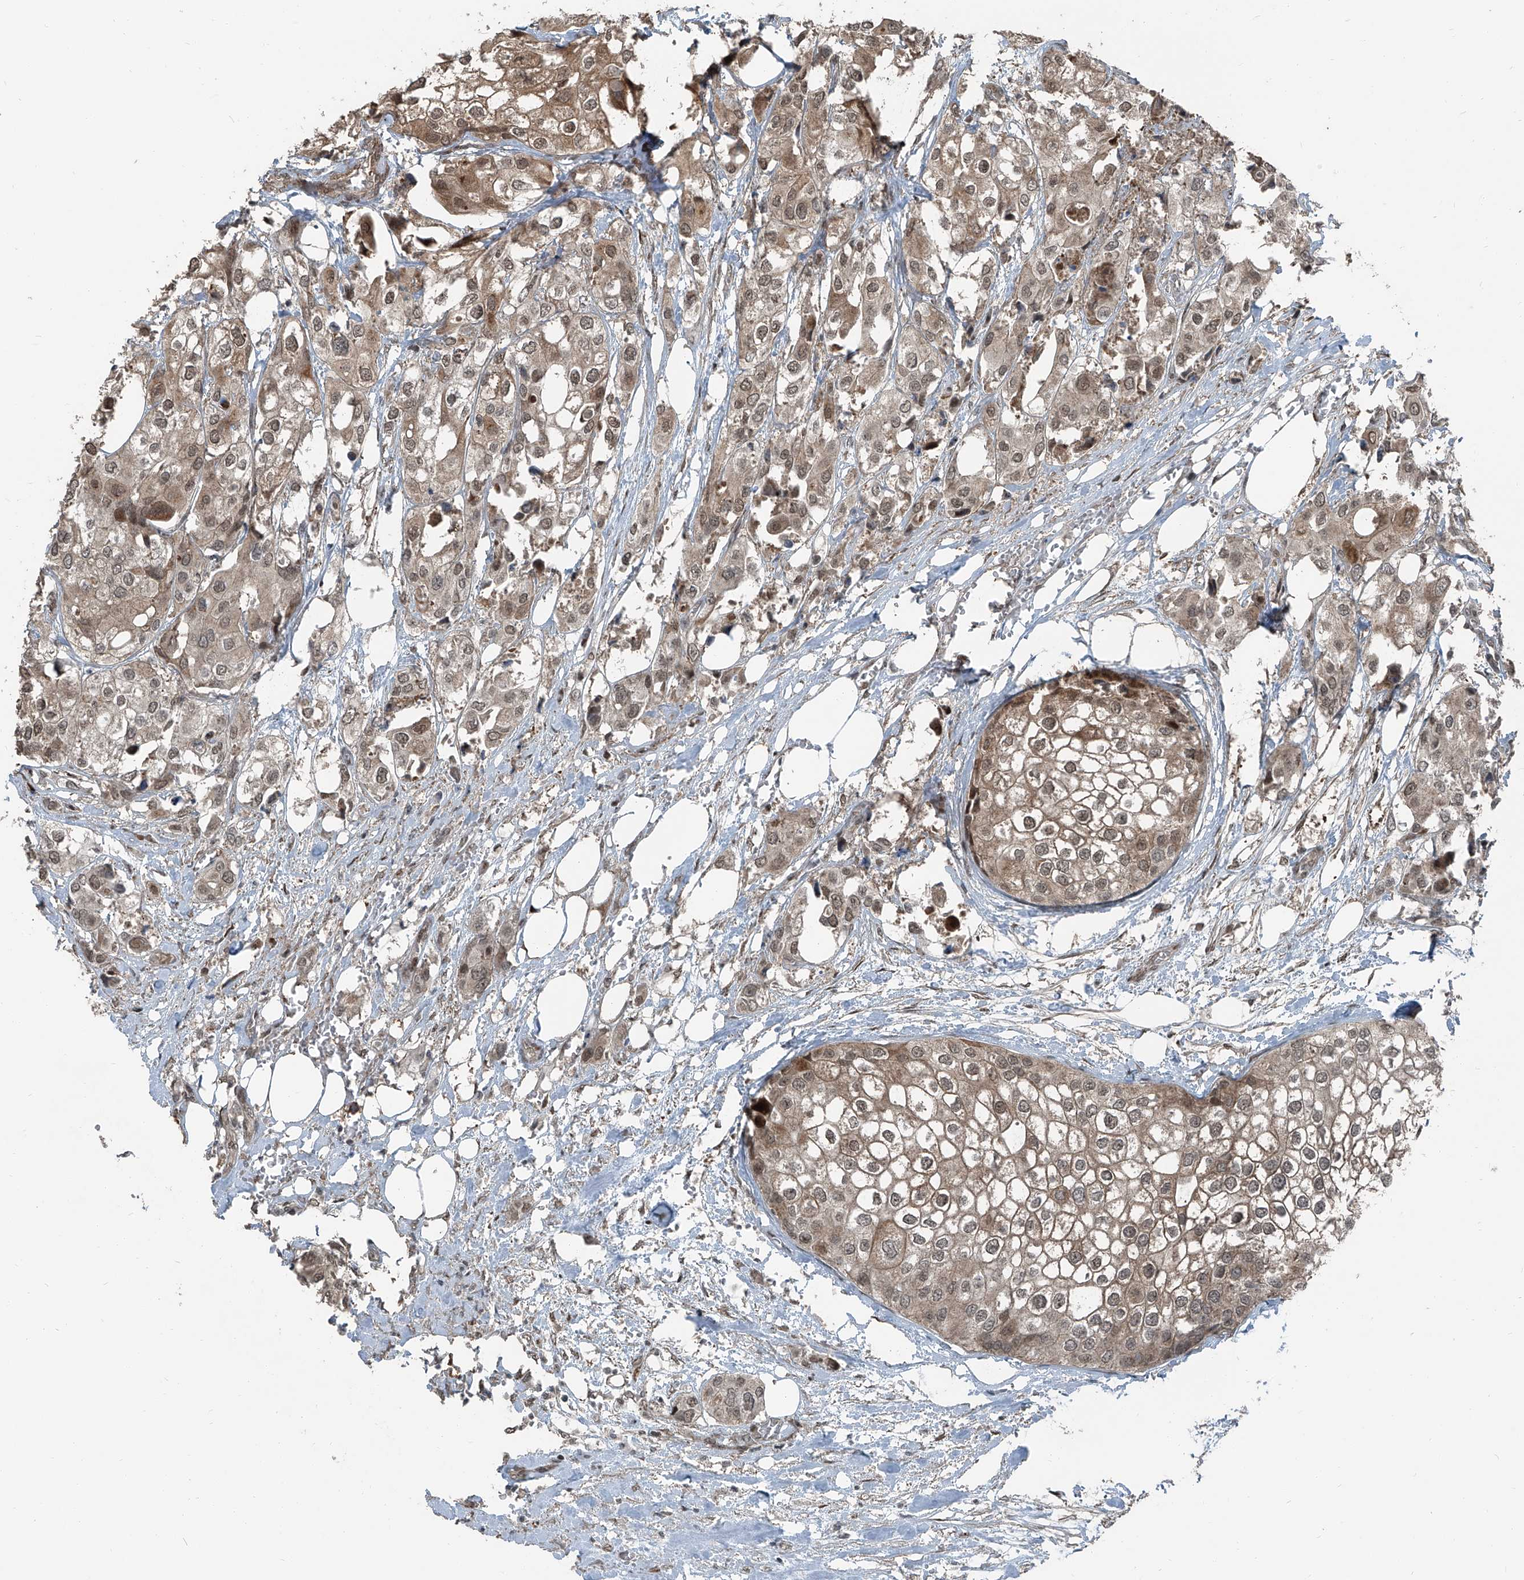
{"staining": {"intensity": "moderate", "quantity": ">75%", "location": "cytoplasmic/membranous,nuclear"}, "tissue": "urothelial cancer", "cell_type": "Tumor cells", "image_type": "cancer", "snomed": [{"axis": "morphology", "description": "Urothelial carcinoma, High grade"}, {"axis": "topography", "description": "Urinary bladder"}], "caption": "Immunohistochemistry (IHC) photomicrograph of human high-grade urothelial carcinoma stained for a protein (brown), which reveals medium levels of moderate cytoplasmic/membranous and nuclear expression in approximately >75% of tumor cells.", "gene": "ZNF570", "patient": {"sex": "male", "age": 64}}